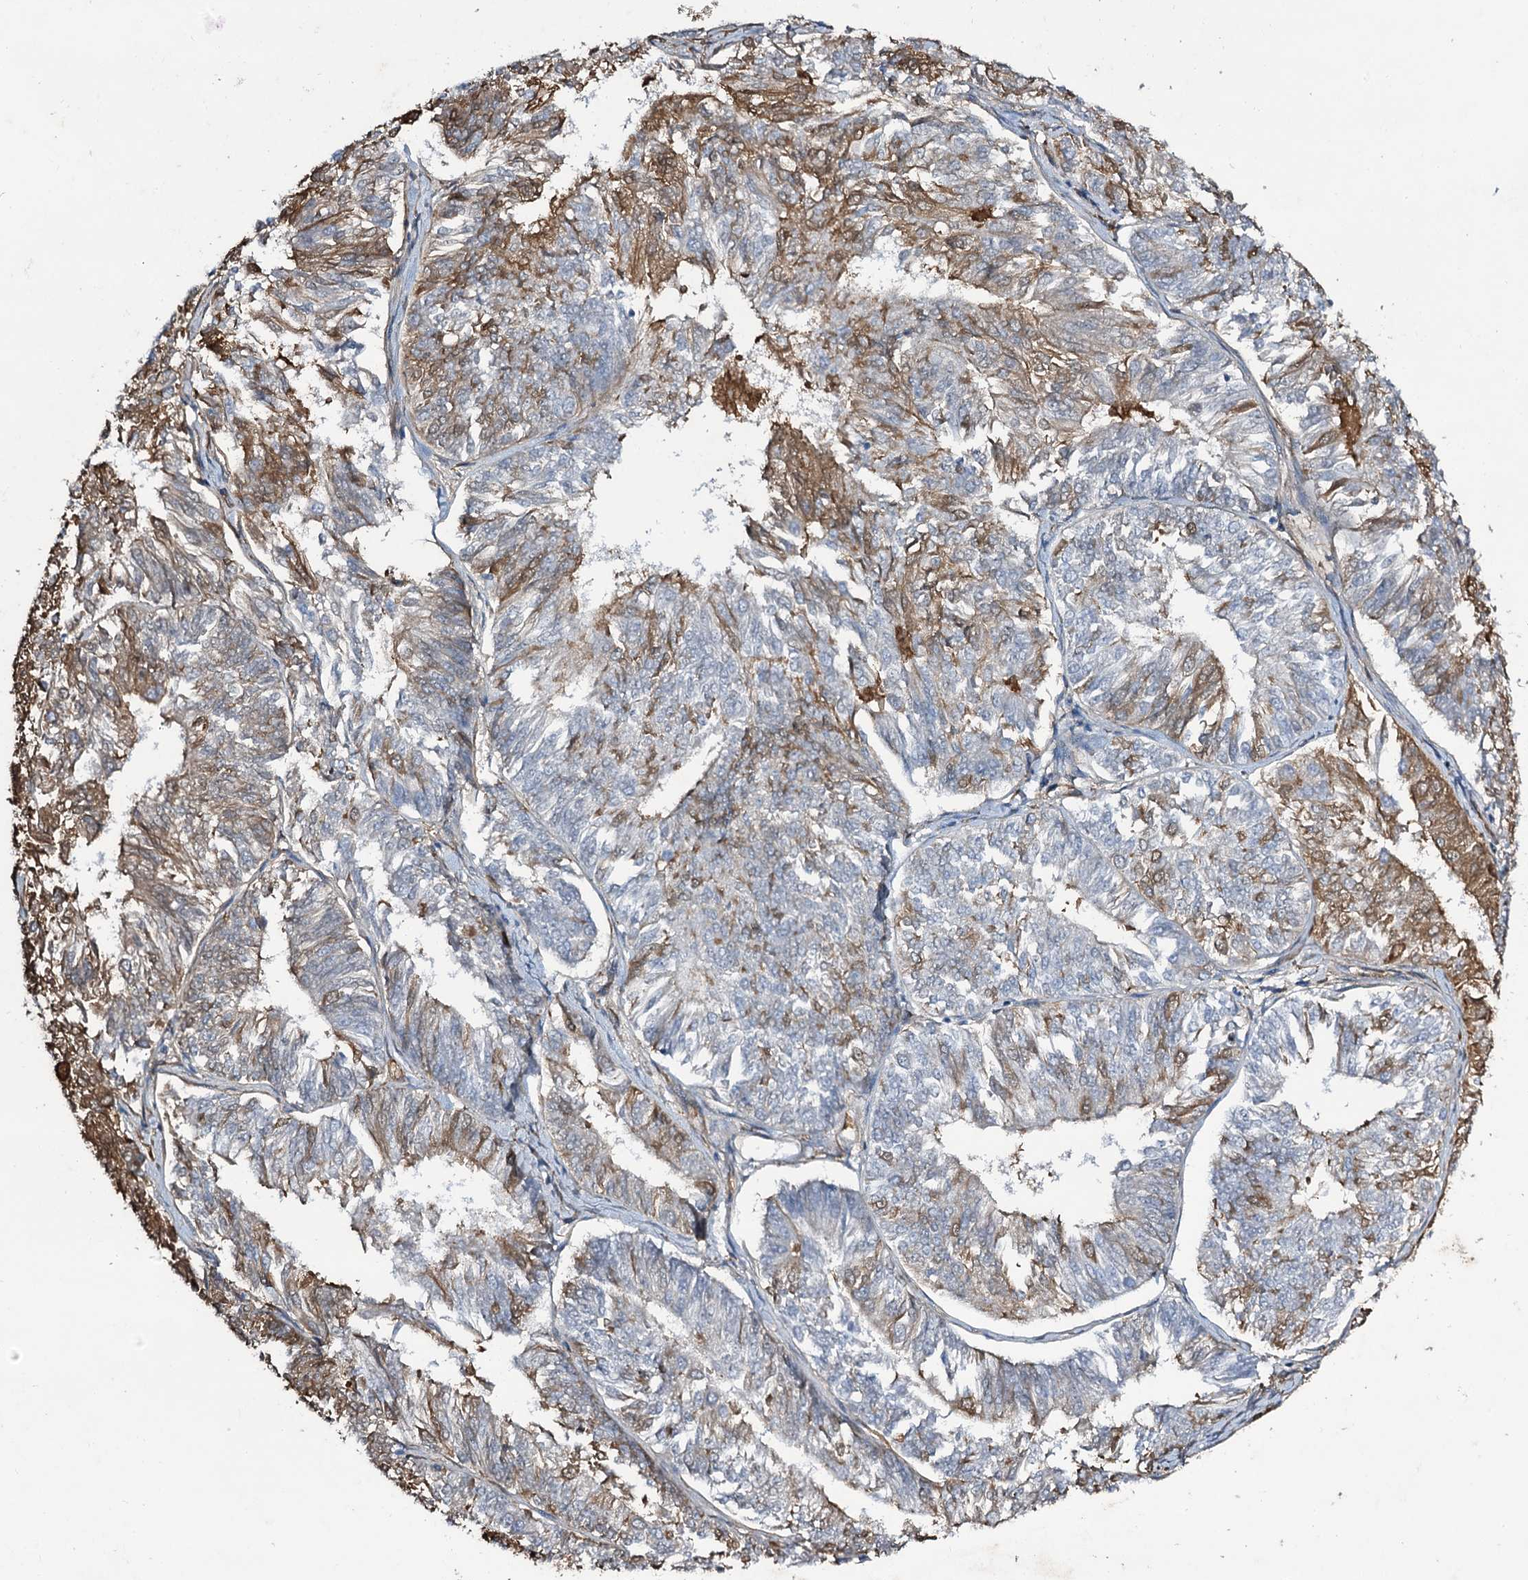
{"staining": {"intensity": "moderate", "quantity": "25%-75%", "location": "cytoplasmic/membranous"}, "tissue": "endometrial cancer", "cell_type": "Tumor cells", "image_type": "cancer", "snomed": [{"axis": "morphology", "description": "Adenocarcinoma, NOS"}, {"axis": "topography", "description": "Endometrium"}], "caption": "A brown stain highlights moderate cytoplasmic/membranous staining of a protein in endometrial cancer tumor cells. (brown staining indicates protein expression, while blue staining denotes nuclei).", "gene": "EDN1", "patient": {"sex": "female", "age": 58}}